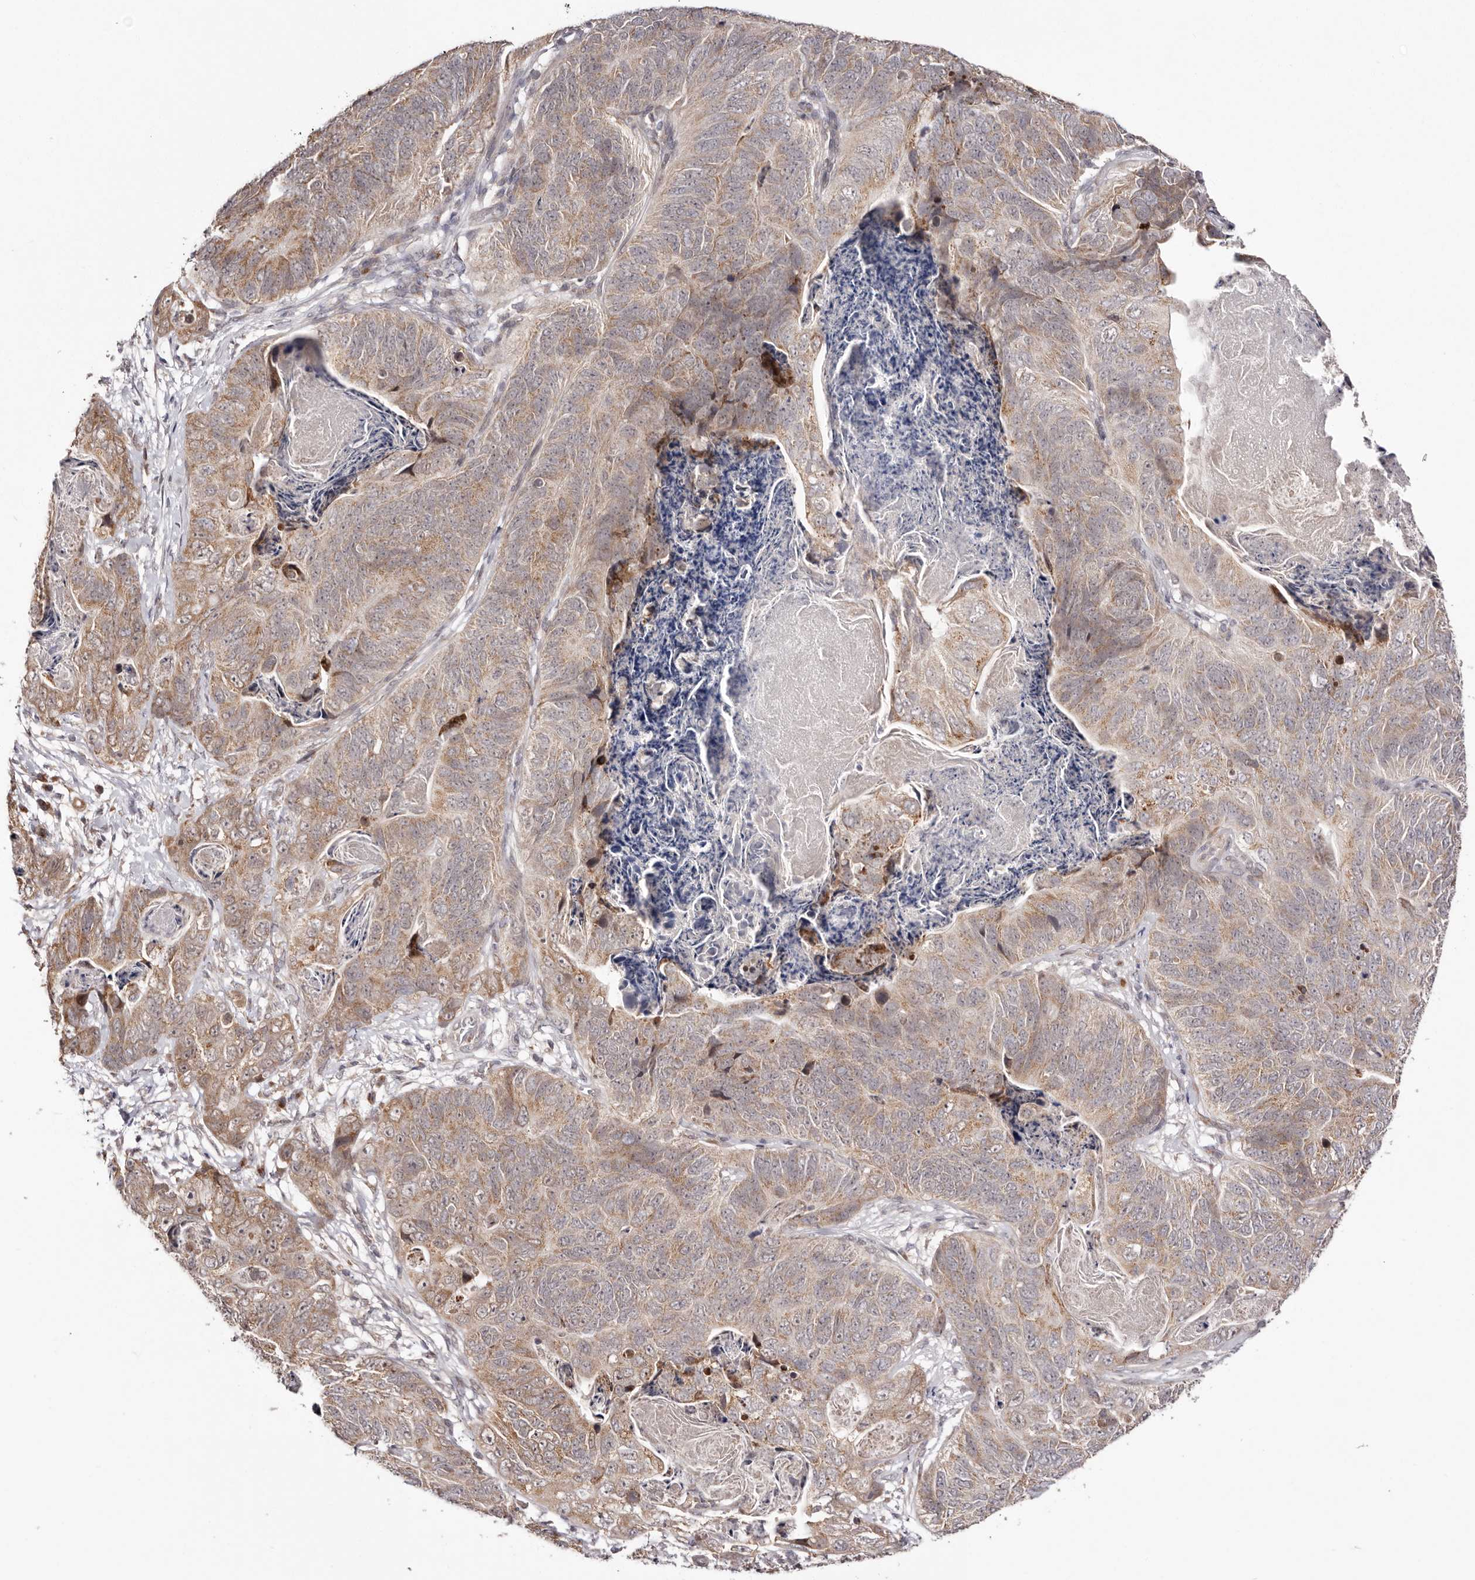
{"staining": {"intensity": "moderate", "quantity": ">75%", "location": "cytoplasmic/membranous"}, "tissue": "stomach cancer", "cell_type": "Tumor cells", "image_type": "cancer", "snomed": [{"axis": "morphology", "description": "Normal tissue, NOS"}, {"axis": "morphology", "description": "Adenocarcinoma, NOS"}, {"axis": "topography", "description": "Stomach"}], "caption": "Immunohistochemical staining of human stomach adenocarcinoma reveals medium levels of moderate cytoplasmic/membranous expression in about >75% of tumor cells. The staining was performed using DAB, with brown indicating positive protein expression. Nuclei are stained blue with hematoxylin.", "gene": "EGR3", "patient": {"sex": "female", "age": 89}}